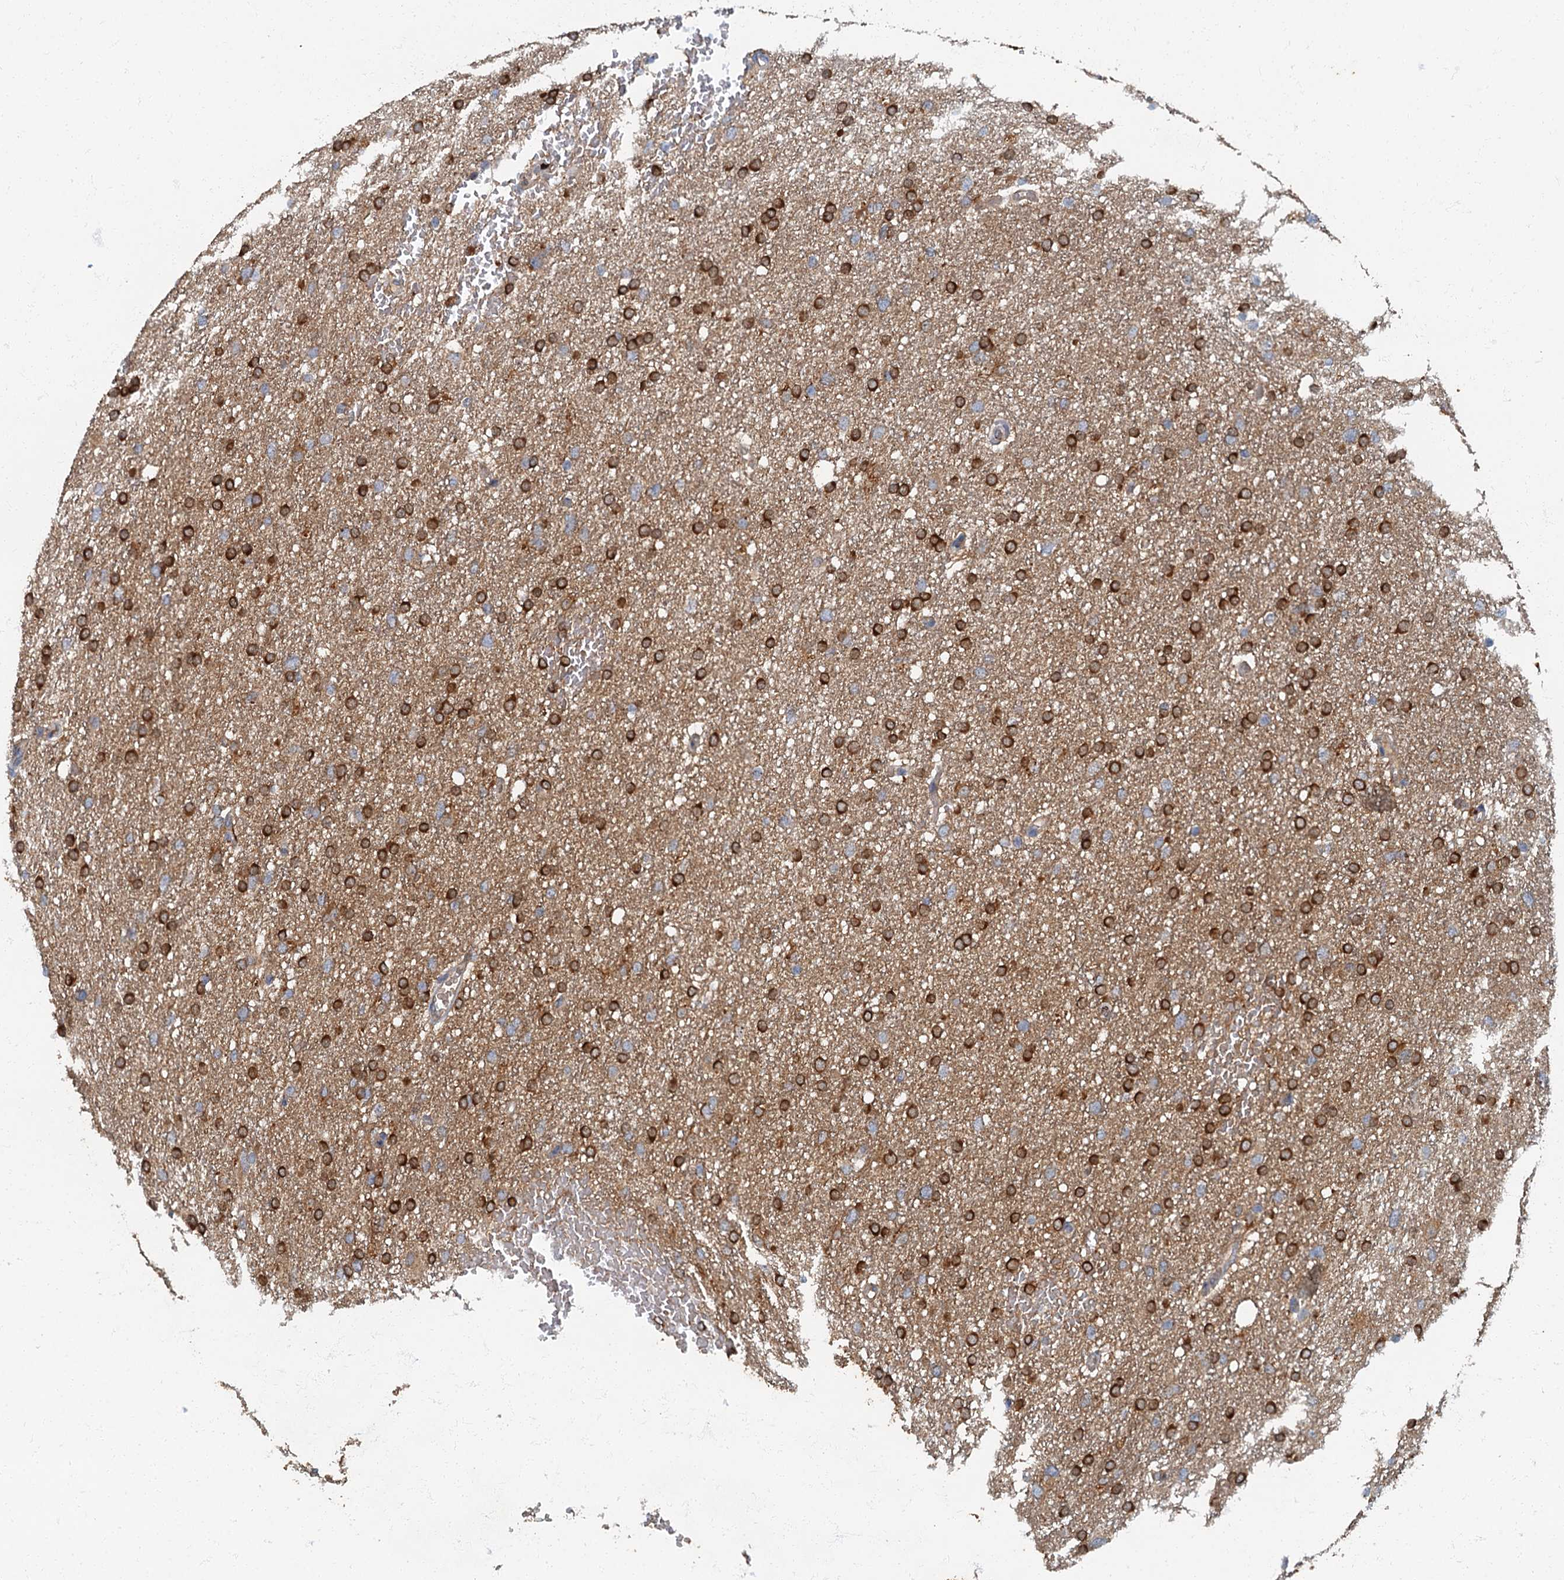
{"staining": {"intensity": "negative", "quantity": "none", "location": "none"}, "tissue": "glioma", "cell_type": "Tumor cells", "image_type": "cancer", "snomed": [{"axis": "morphology", "description": "Glioma, malignant, High grade"}, {"axis": "topography", "description": "Cerebral cortex"}], "caption": "A micrograph of malignant glioma (high-grade) stained for a protein reveals no brown staining in tumor cells. Nuclei are stained in blue.", "gene": "ARL11", "patient": {"sex": "female", "age": 36}}